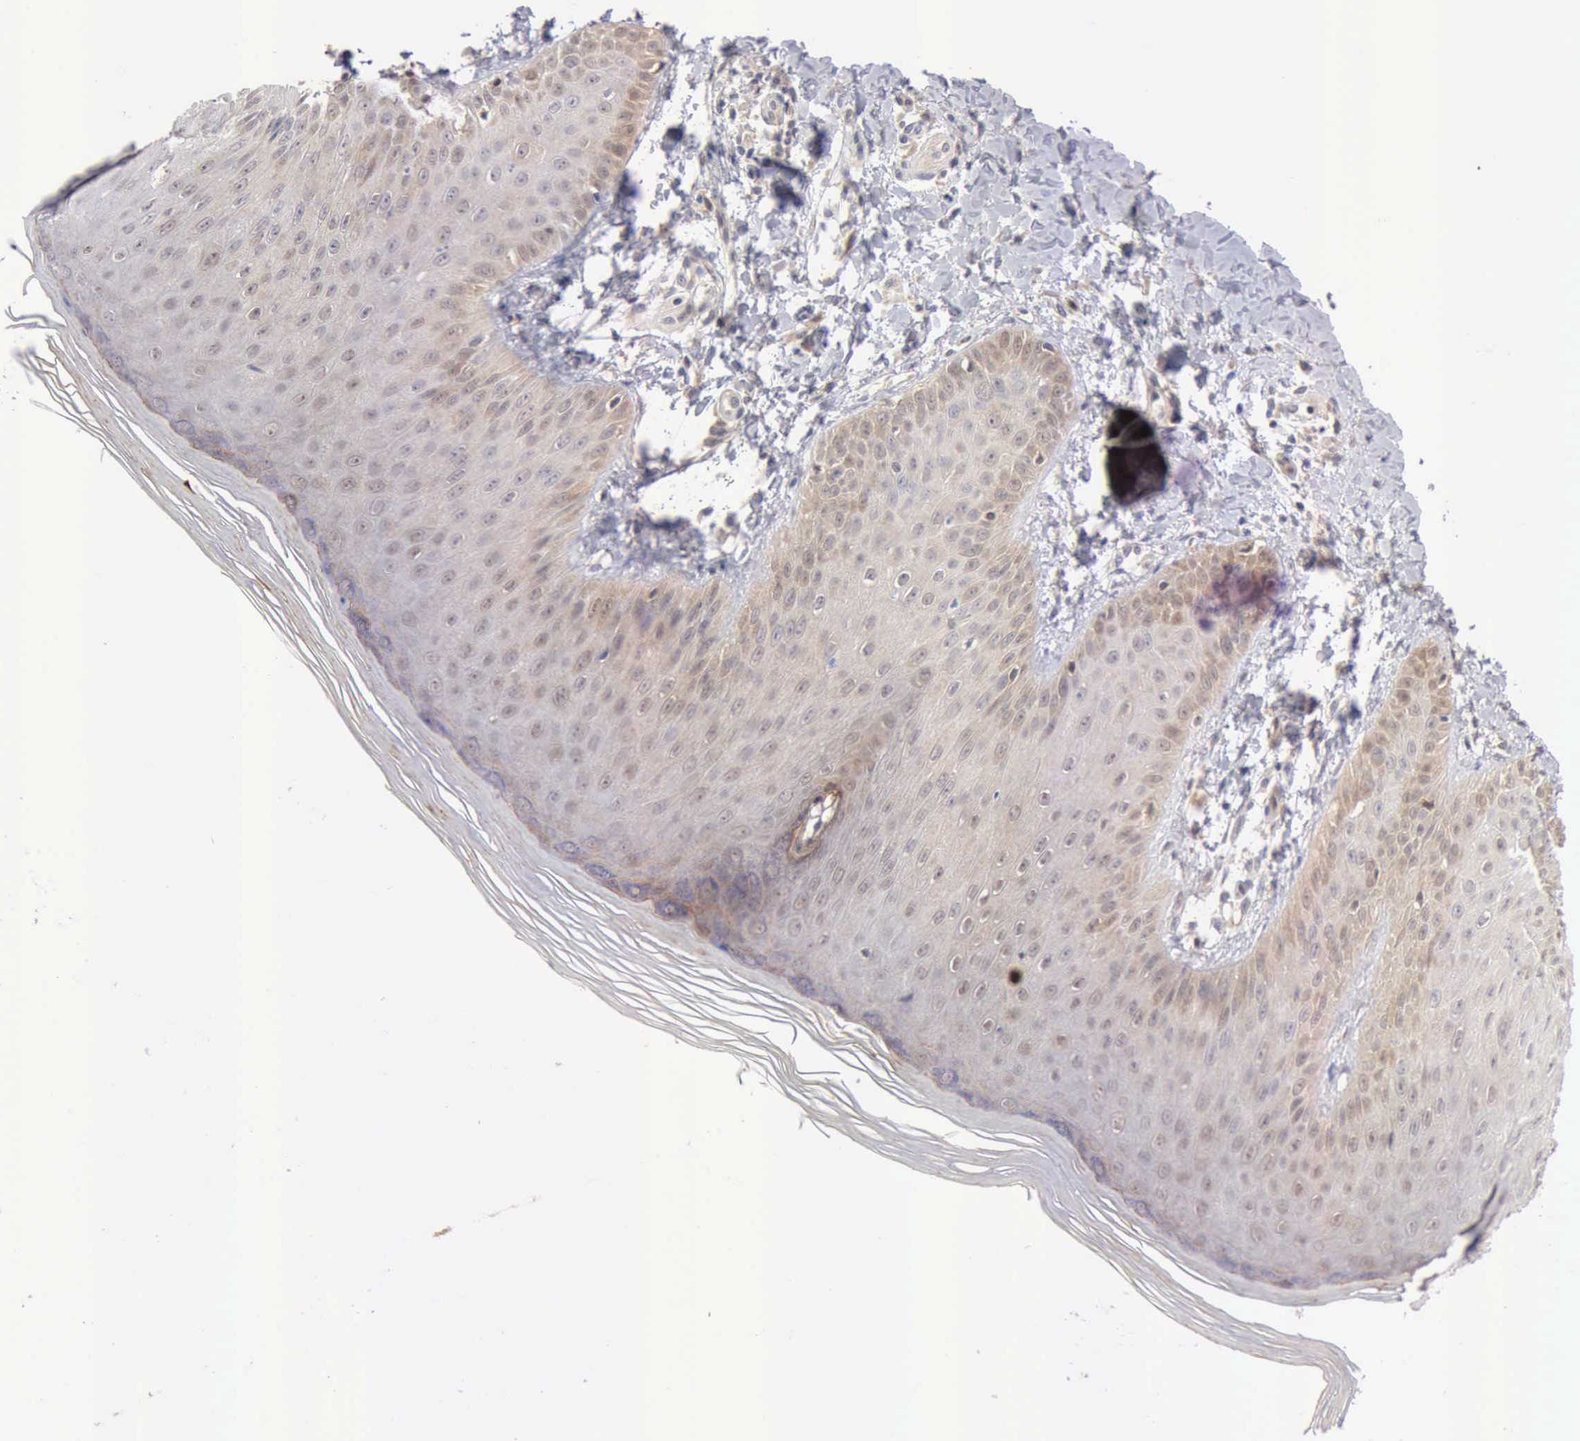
{"staining": {"intensity": "weak", "quantity": "25%-75%", "location": "cytoplasmic/membranous"}, "tissue": "skin", "cell_type": "Epidermal cells", "image_type": "normal", "snomed": [{"axis": "morphology", "description": "Normal tissue, NOS"}, {"axis": "morphology", "description": "Inflammation, NOS"}, {"axis": "topography", "description": "Soft tissue"}, {"axis": "topography", "description": "Anal"}], "caption": "Skin stained for a protein reveals weak cytoplasmic/membranous positivity in epidermal cells. Using DAB (brown) and hematoxylin (blue) stains, captured at high magnification using brightfield microscopy.", "gene": "PTGR2", "patient": {"sex": "female", "age": 15}}